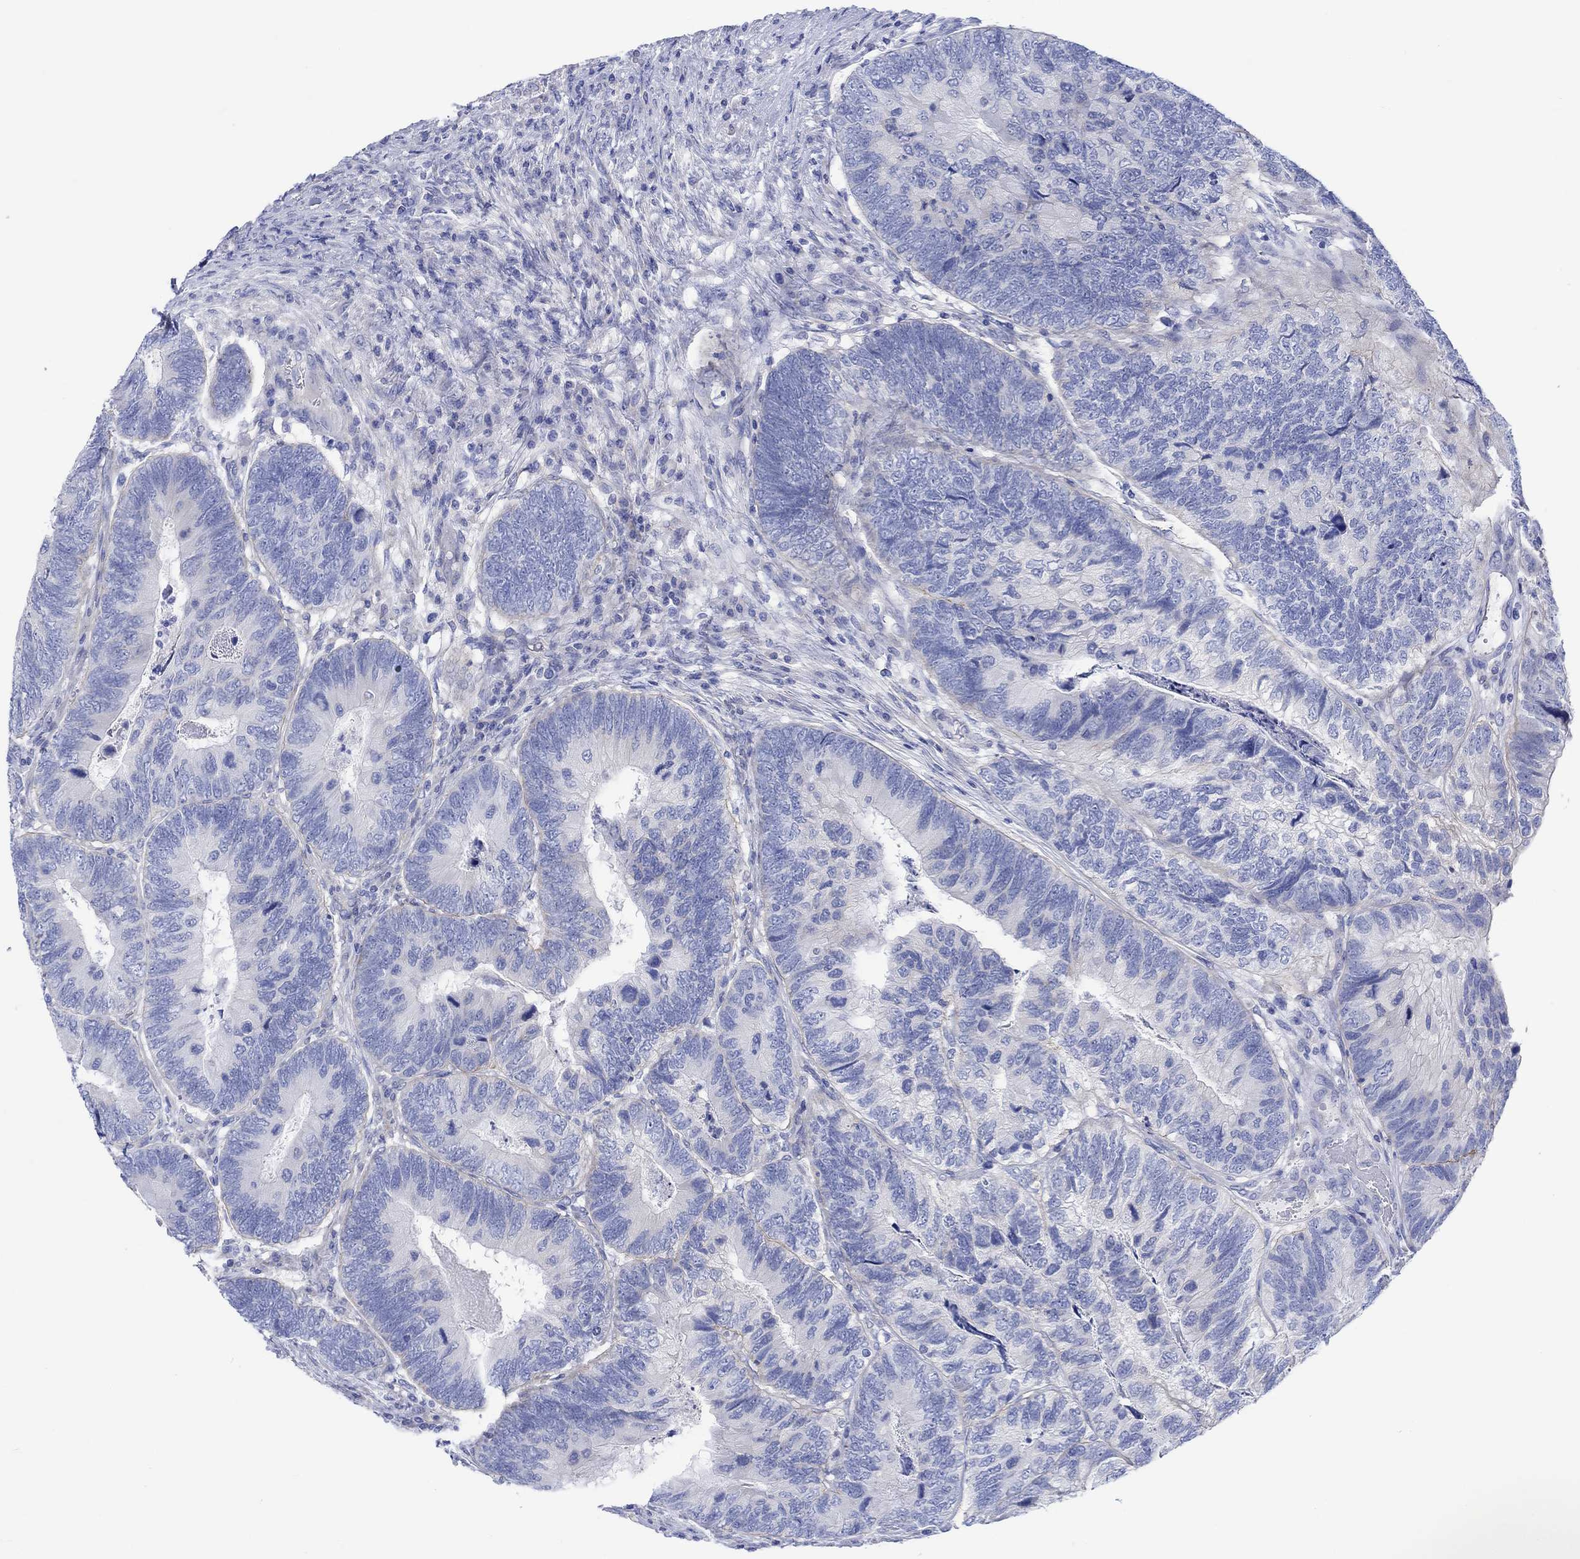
{"staining": {"intensity": "negative", "quantity": "none", "location": "none"}, "tissue": "colorectal cancer", "cell_type": "Tumor cells", "image_type": "cancer", "snomed": [{"axis": "morphology", "description": "Adenocarcinoma, NOS"}, {"axis": "topography", "description": "Colon"}], "caption": "Image shows no significant protein positivity in tumor cells of adenocarcinoma (colorectal). (DAB (3,3'-diaminobenzidine) immunohistochemistry (IHC) with hematoxylin counter stain).", "gene": "REEP6", "patient": {"sex": "female", "age": 67}}